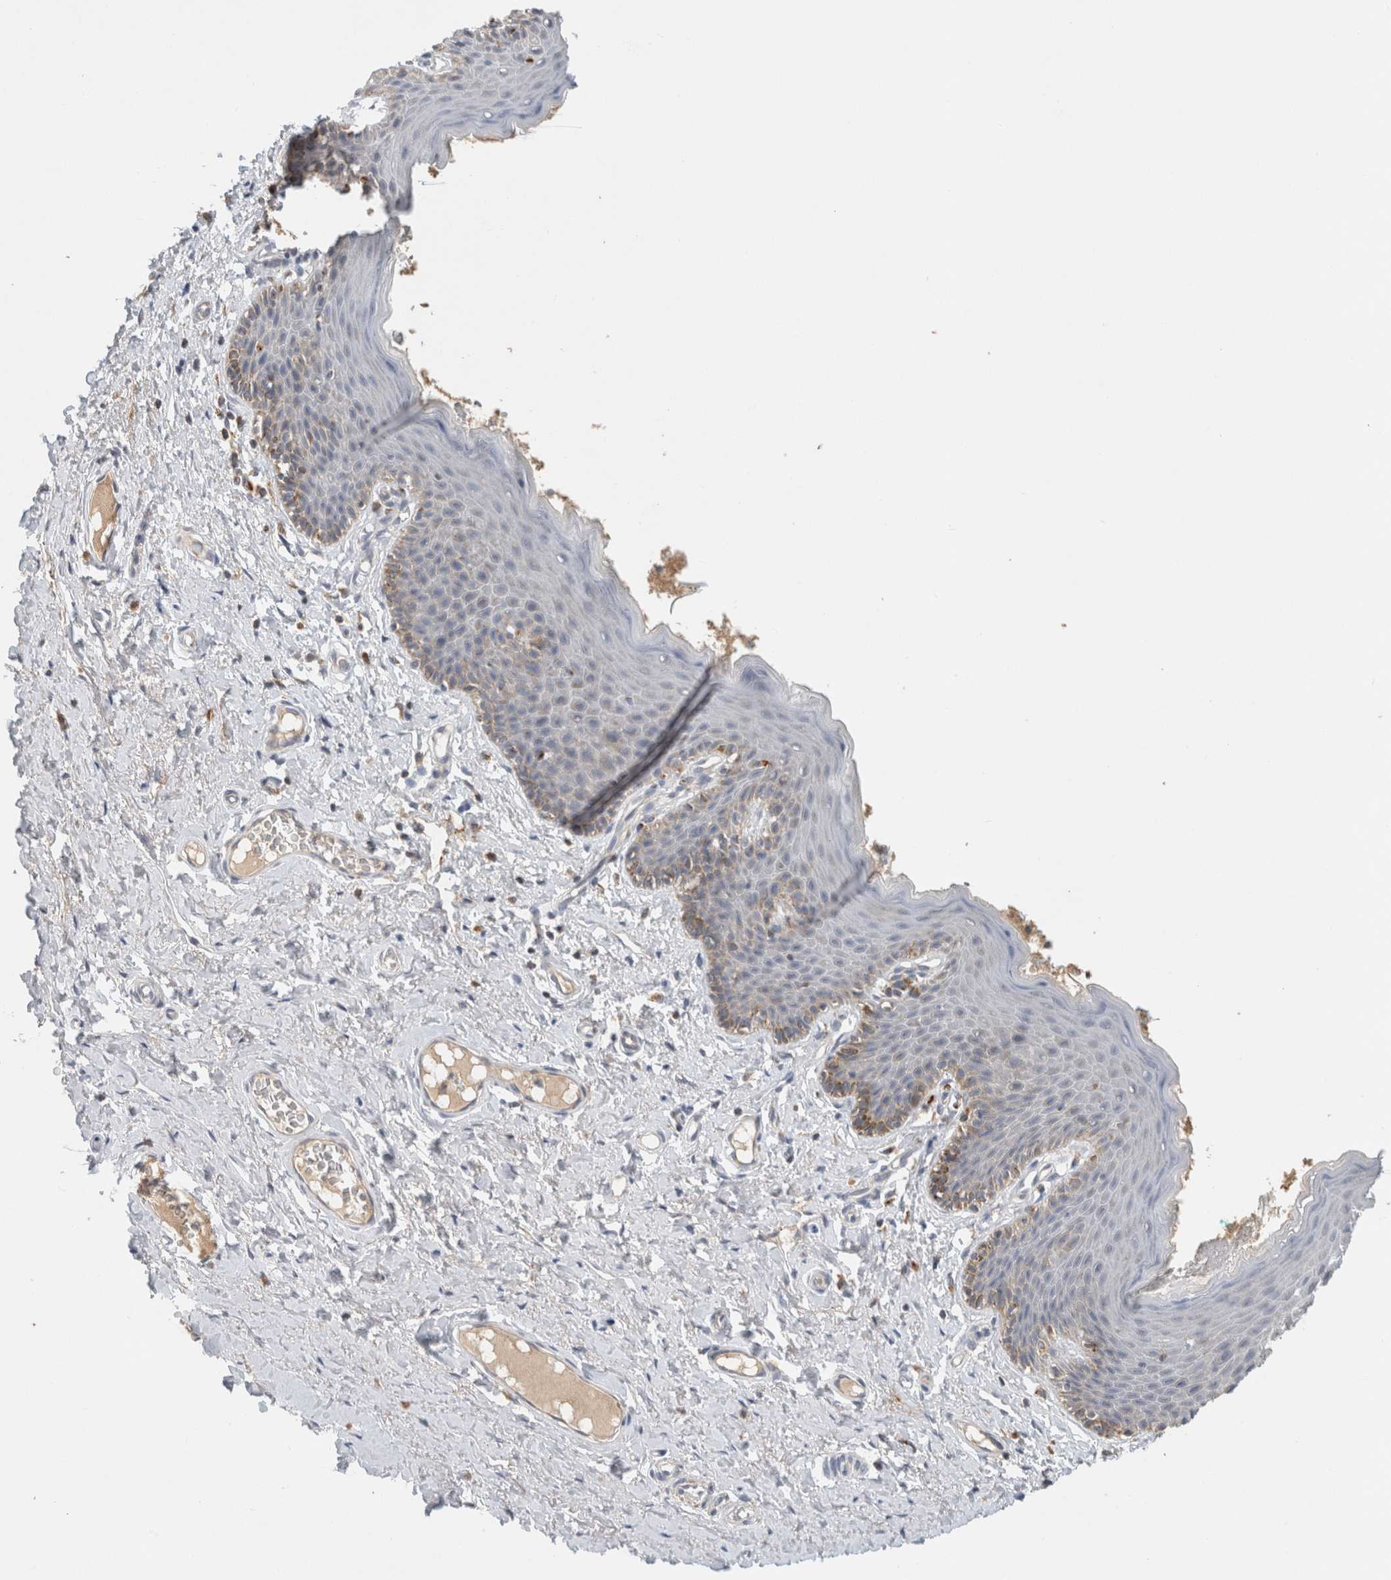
{"staining": {"intensity": "weak", "quantity": "<25%", "location": "cytoplasmic/membranous"}, "tissue": "skin", "cell_type": "Epidermal cells", "image_type": "normal", "snomed": [{"axis": "morphology", "description": "Normal tissue, NOS"}, {"axis": "topography", "description": "Vulva"}], "caption": "This is an immunohistochemistry image of unremarkable human skin. There is no staining in epidermal cells.", "gene": "AMPD1", "patient": {"sex": "female", "age": 66}}